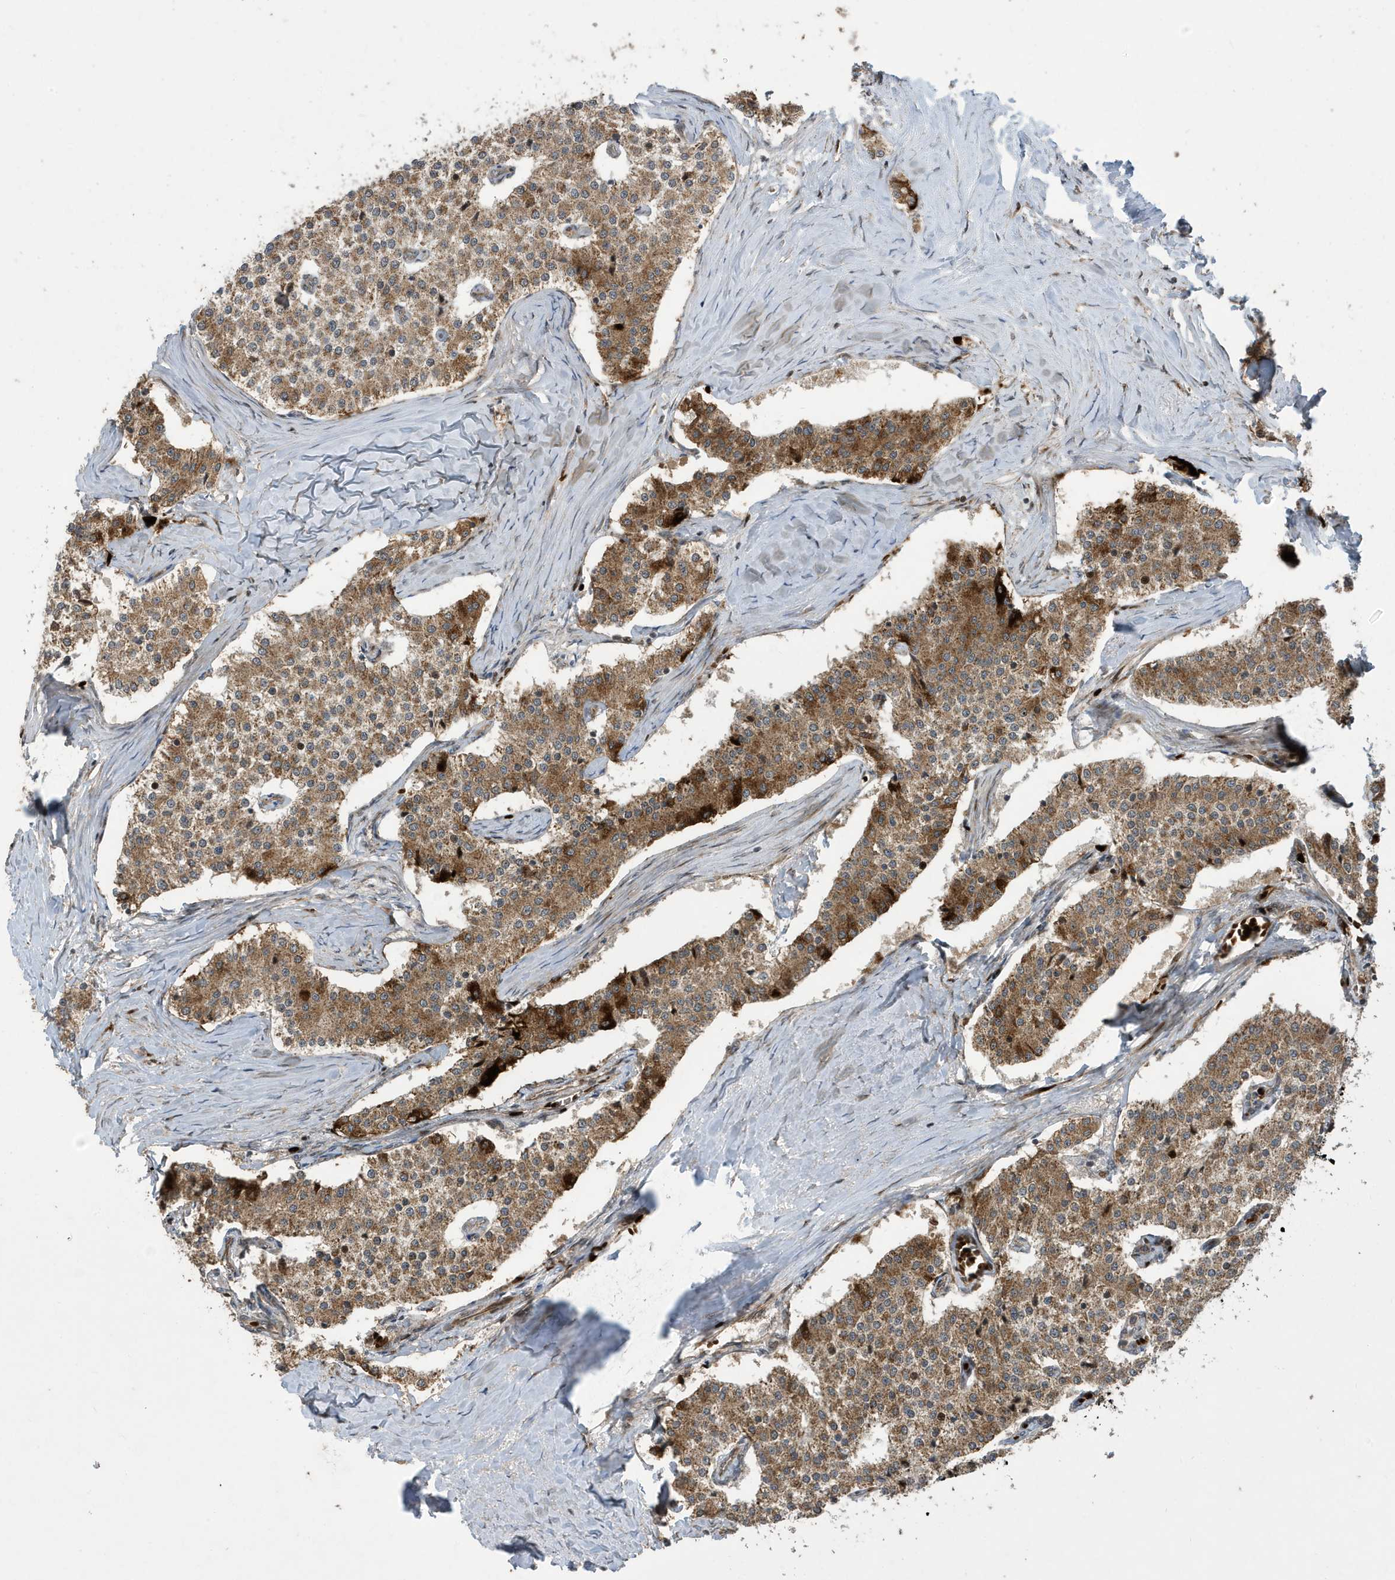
{"staining": {"intensity": "moderate", "quantity": ">75%", "location": "cytoplasmic/membranous"}, "tissue": "carcinoid", "cell_type": "Tumor cells", "image_type": "cancer", "snomed": [{"axis": "morphology", "description": "Carcinoid, malignant, NOS"}, {"axis": "topography", "description": "Colon"}], "caption": "This histopathology image demonstrates immunohistochemistry staining of human carcinoid (malignant), with medium moderate cytoplasmic/membranous expression in about >75% of tumor cells.", "gene": "FAM9B", "patient": {"sex": "female", "age": 52}}